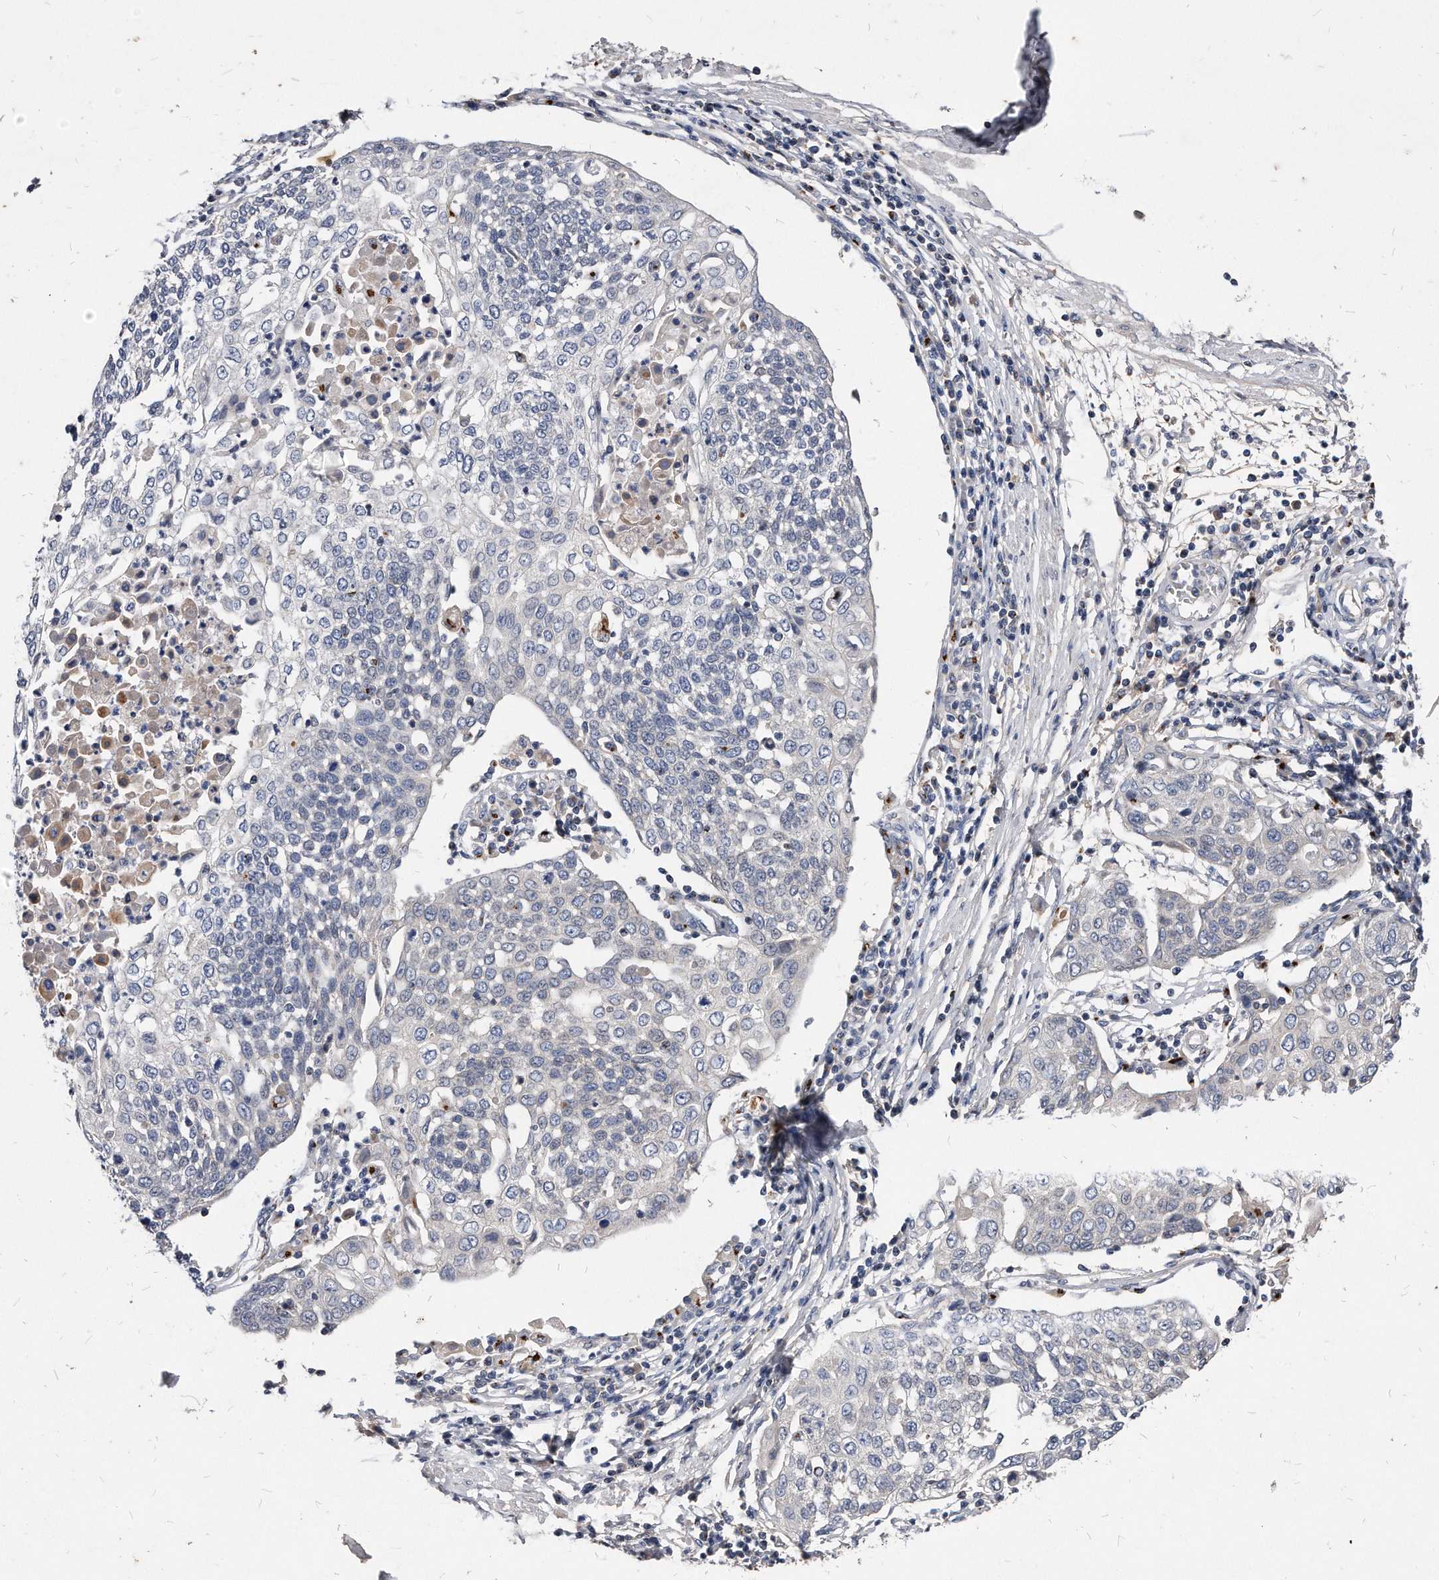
{"staining": {"intensity": "negative", "quantity": "none", "location": "none"}, "tissue": "cervical cancer", "cell_type": "Tumor cells", "image_type": "cancer", "snomed": [{"axis": "morphology", "description": "Squamous cell carcinoma, NOS"}, {"axis": "topography", "description": "Cervix"}], "caption": "IHC micrograph of neoplastic tissue: cervical squamous cell carcinoma stained with DAB shows no significant protein positivity in tumor cells.", "gene": "MGAT4A", "patient": {"sex": "female", "age": 34}}